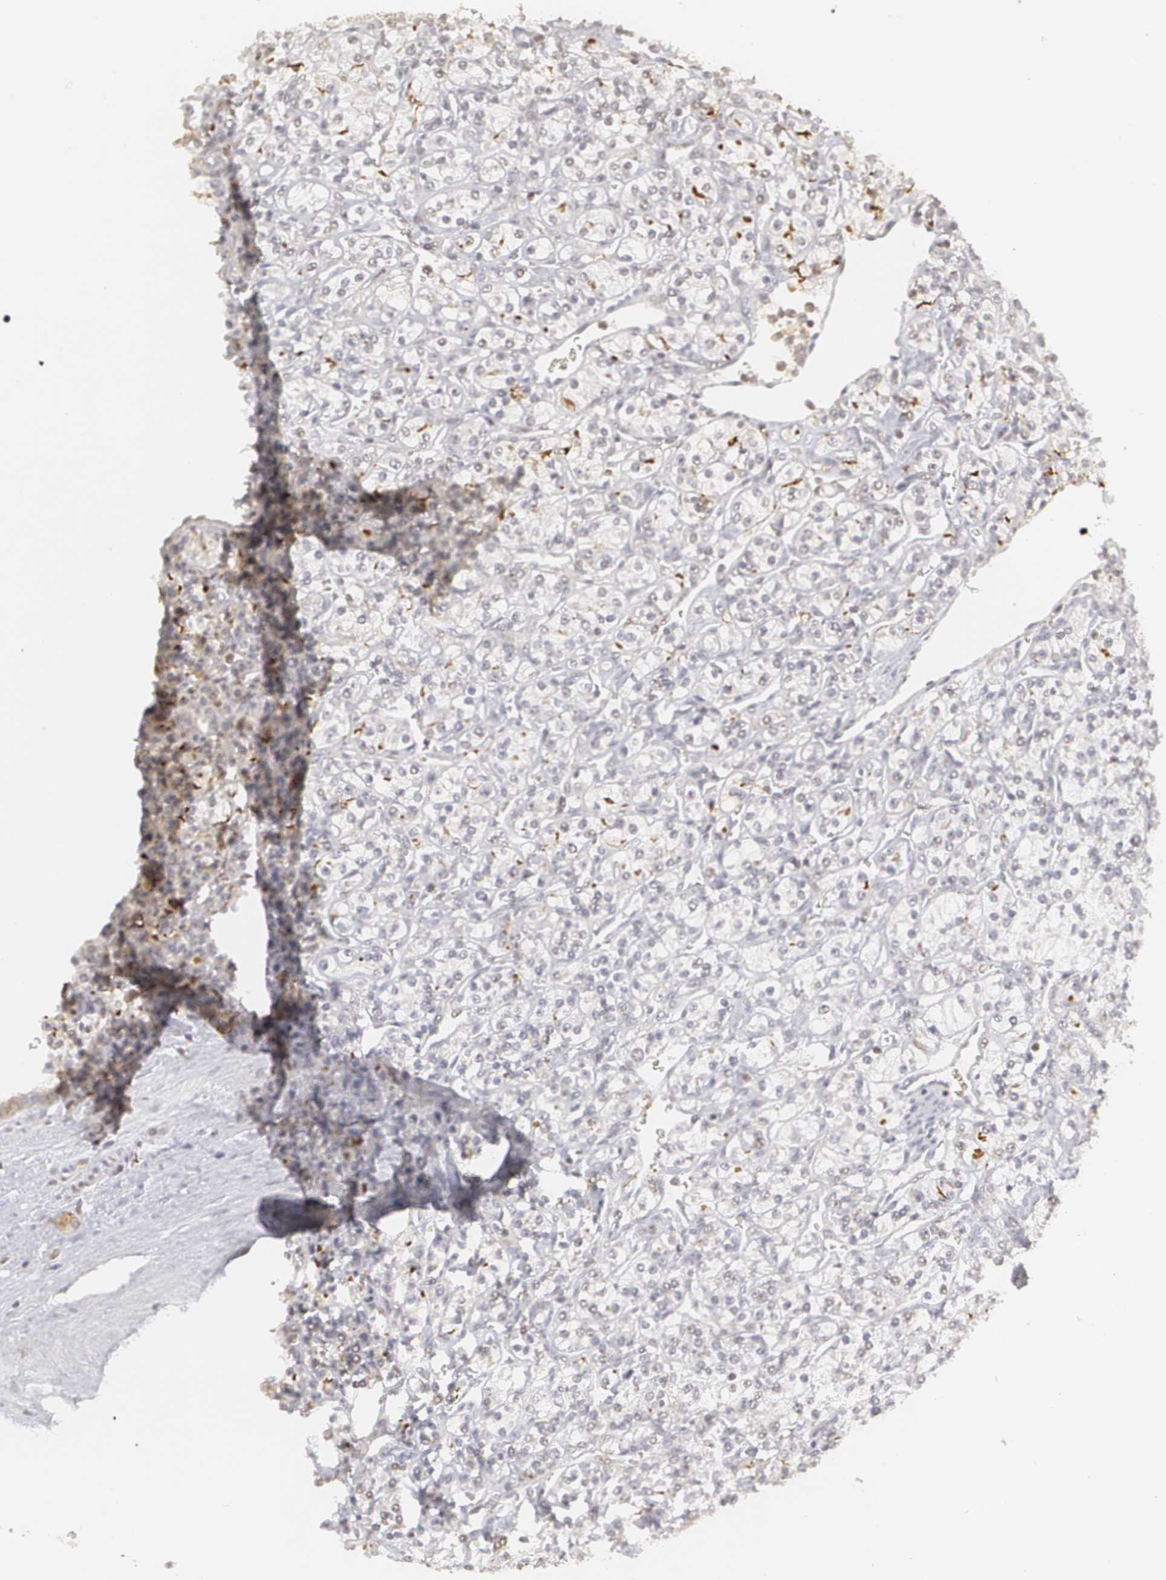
{"staining": {"intensity": "weak", "quantity": "<25%", "location": "cytoplasmic/membranous"}, "tissue": "renal cancer", "cell_type": "Tumor cells", "image_type": "cancer", "snomed": [{"axis": "morphology", "description": "Adenocarcinoma, NOS"}, {"axis": "topography", "description": "Kidney"}], "caption": "High power microscopy histopathology image of an immunohistochemistry (IHC) photomicrograph of adenocarcinoma (renal), revealing no significant positivity in tumor cells. The staining is performed using DAB brown chromogen with nuclei counter-stained in using hematoxylin.", "gene": "CLDN2", "patient": {"sex": "male", "age": 77}}